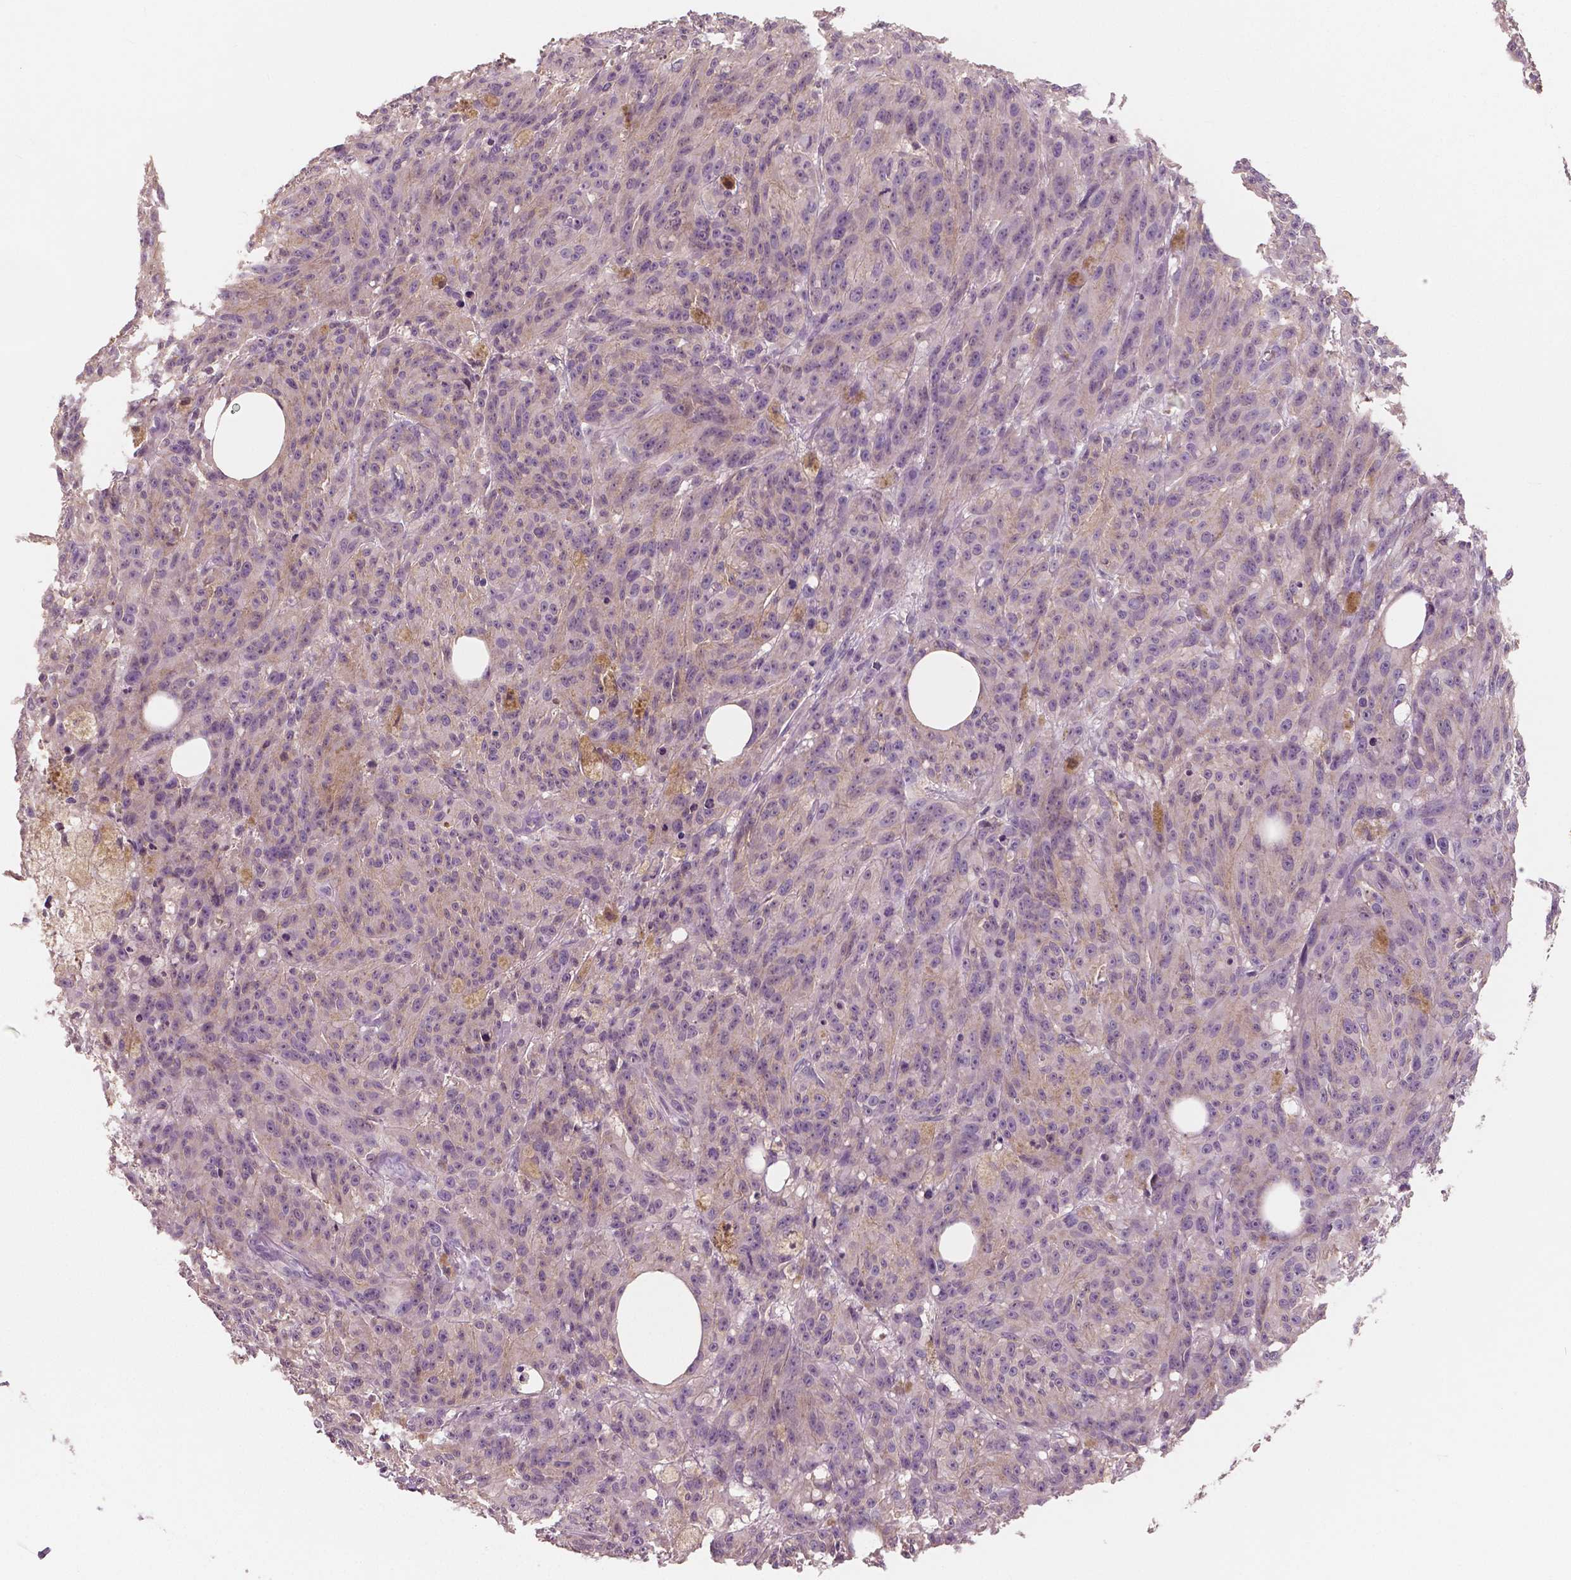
{"staining": {"intensity": "negative", "quantity": "none", "location": "none"}, "tissue": "melanoma", "cell_type": "Tumor cells", "image_type": "cancer", "snomed": [{"axis": "morphology", "description": "Malignant melanoma, NOS"}, {"axis": "topography", "description": "Skin"}], "caption": "Tumor cells show no significant positivity in melanoma.", "gene": "KIT", "patient": {"sex": "female", "age": 34}}